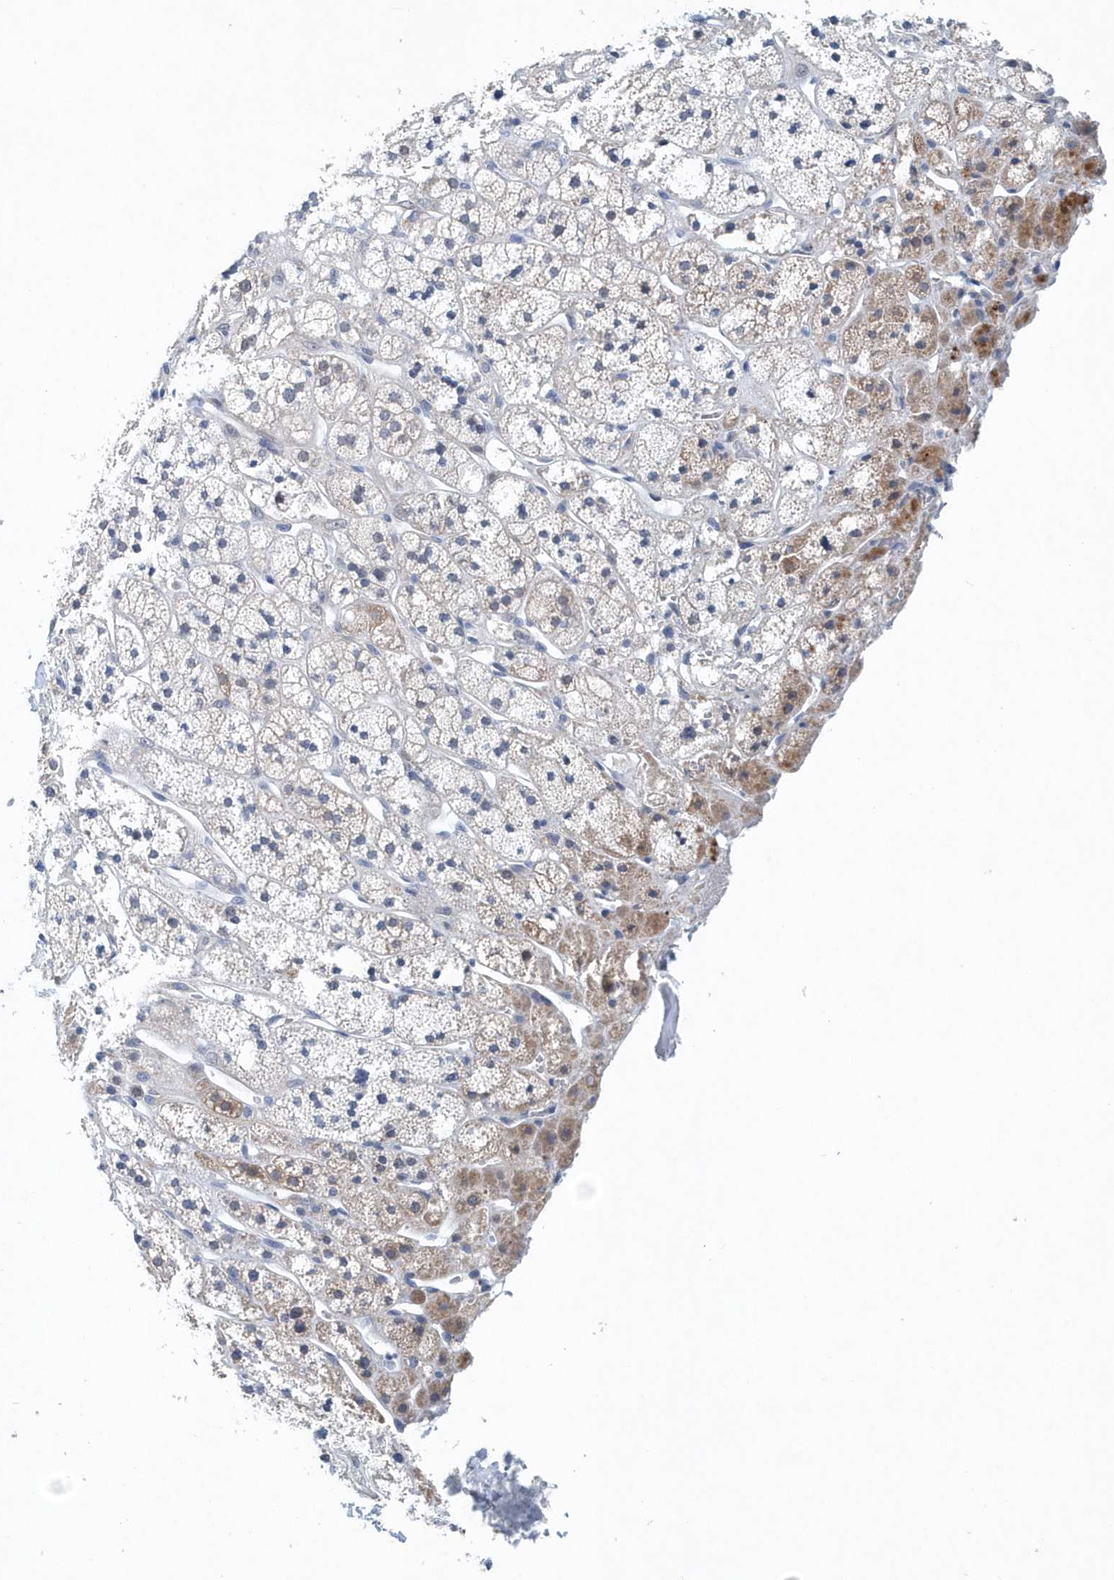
{"staining": {"intensity": "moderate", "quantity": "25%-75%", "location": "cytoplasmic/membranous"}, "tissue": "adrenal gland", "cell_type": "Glandular cells", "image_type": "normal", "snomed": [{"axis": "morphology", "description": "Normal tissue, NOS"}, {"axis": "topography", "description": "Adrenal gland"}], "caption": "Immunohistochemical staining of unremarkable human adrenal gland displays medium levels of moderate cytoplasmic/membranous positivity in approximately 25%-75% of glandular cells.", "gene": "PFN2", "patient": {"sex": "male", "age": 56}}